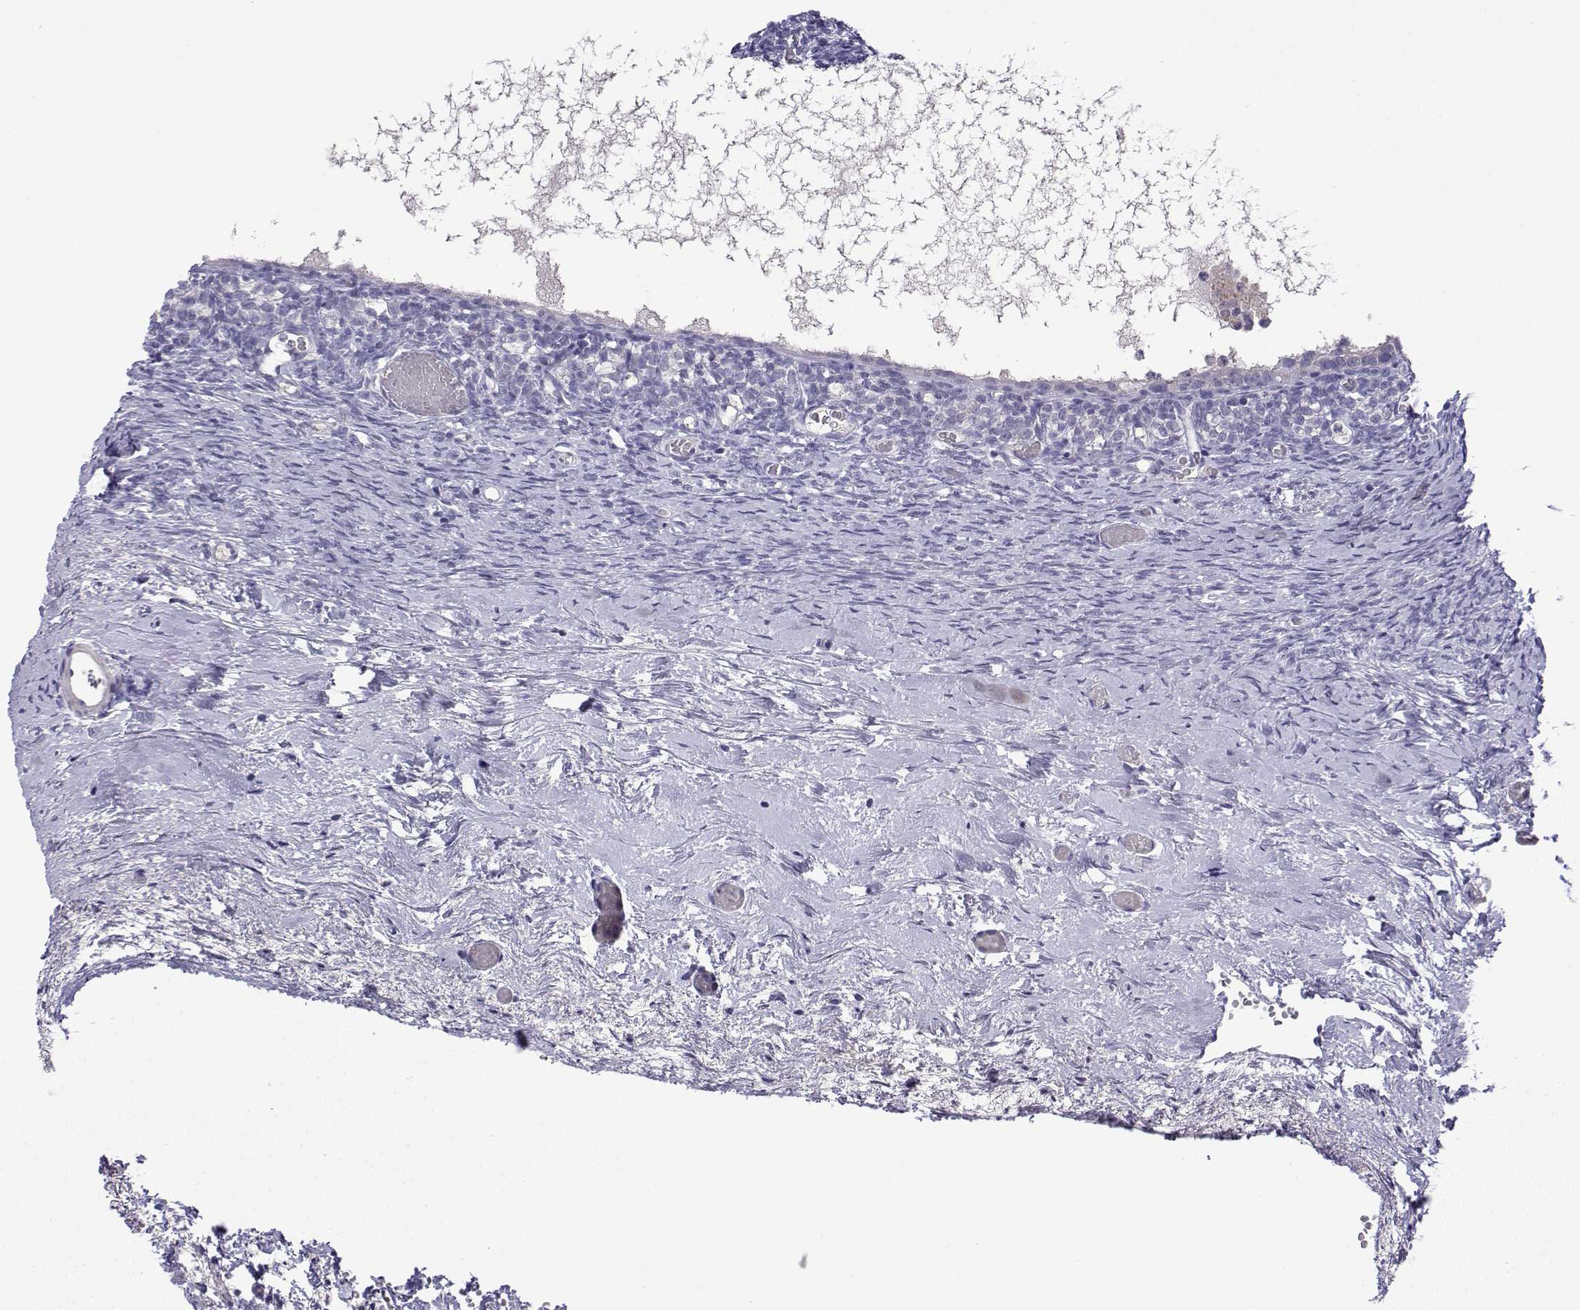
{"staining": {"intensity": "negative", "quantity": "none", "location": "none"}, "tissue": "ovary", "cell_type": "Follicle cells", "image_type": "normal", "snomed": [{"axis": "morphology", "description": "Normal tissue, NOS"}, {"axis": "topography", "description": "Ovary"}], "caption": "DAB immunohistochemical staining of unremarkable human ovary exhibits no significant positivity in follicle cells.", "gene": "SPACA7", "patient": {"sex": "female", "age": 39}}